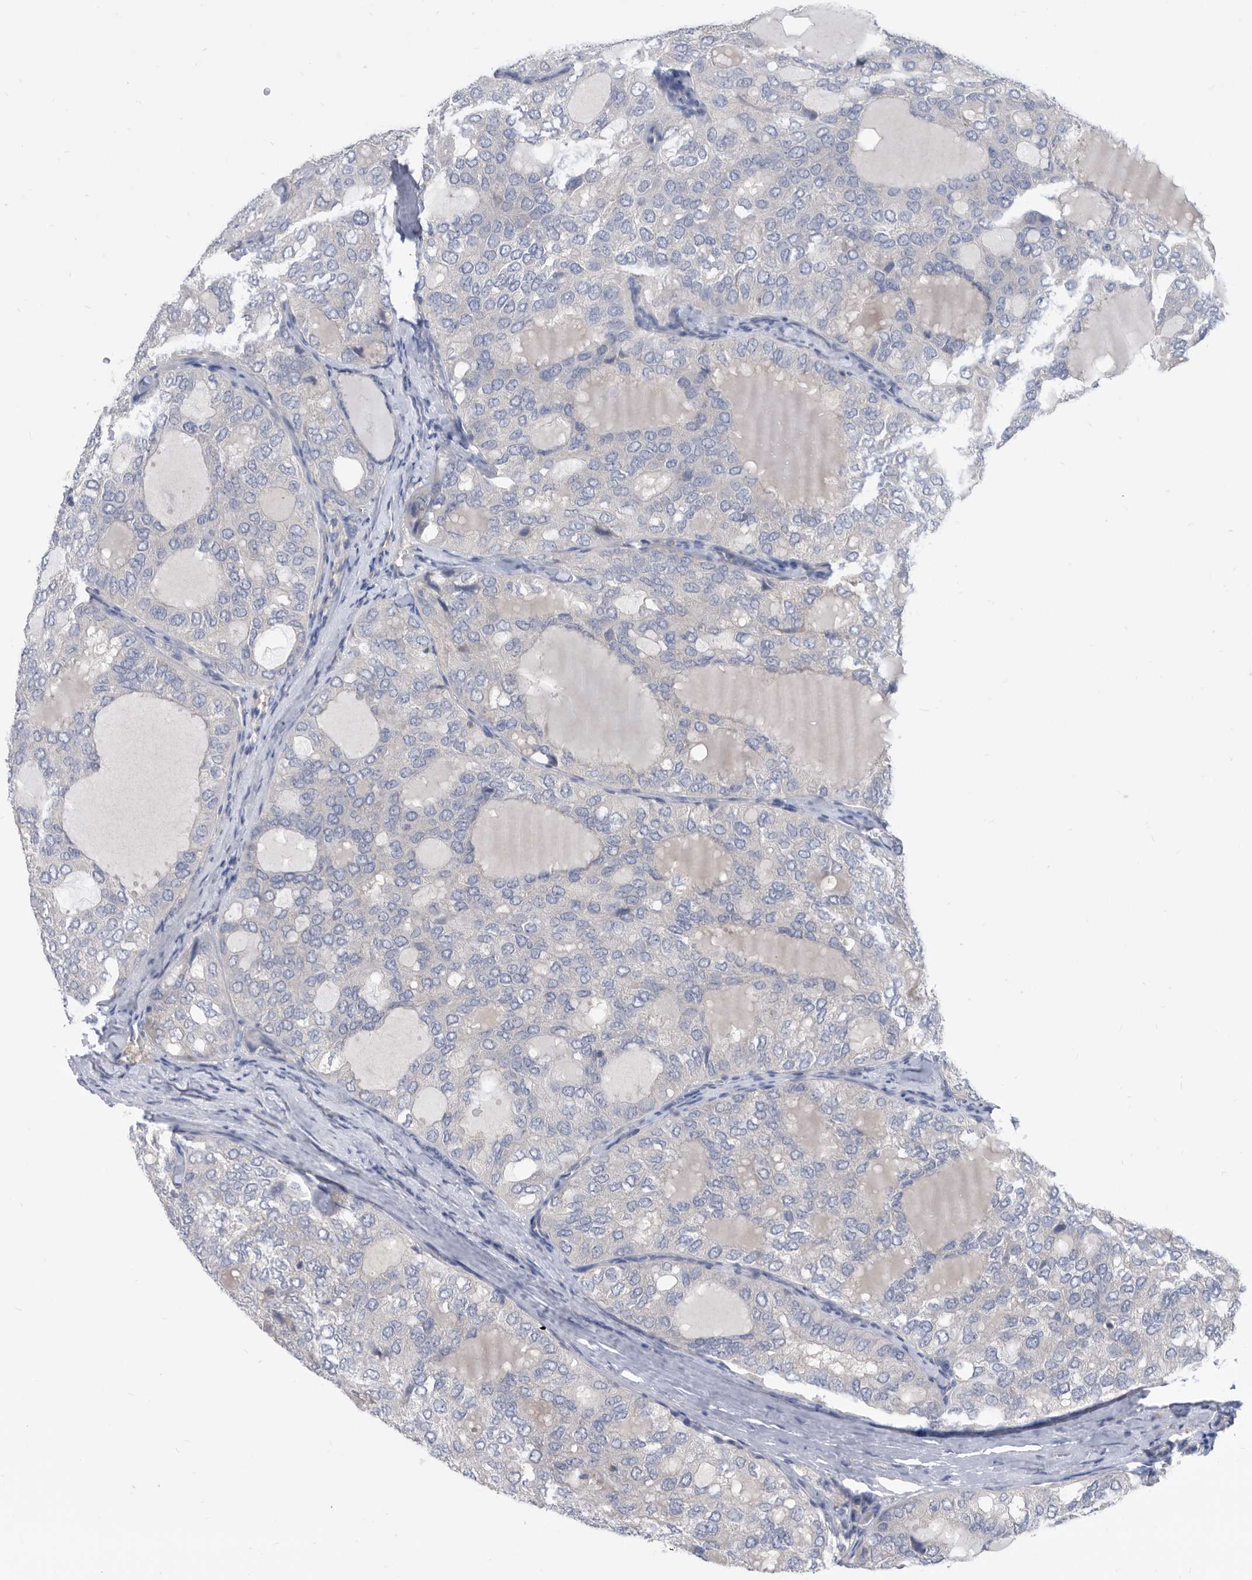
{"staining": {"intensity": "negative", "quantity": "none", "location": "none"}, "tissue": "thyroid cancer", "cell_type": "Tumor cells", "image_type": "cancer", "snomed": [{"axis": "morphology", "description": "Follicular adenoma carcinoma, NOS"}, {"axis": "topography", "description": "Thyroid gland"}], "caption": "A high-resolution photomicrograph shows immunohistochemistry staining of follicular adenoma carcinoma (thyroid), which displays no significant expression in tumor cells. (DAB (3,3'-diaminobenzidine) immunohistochemistry with hematoxylin counter stain).", "gene": "CCT4", "patient": {"sex": "male", "age": 75}}